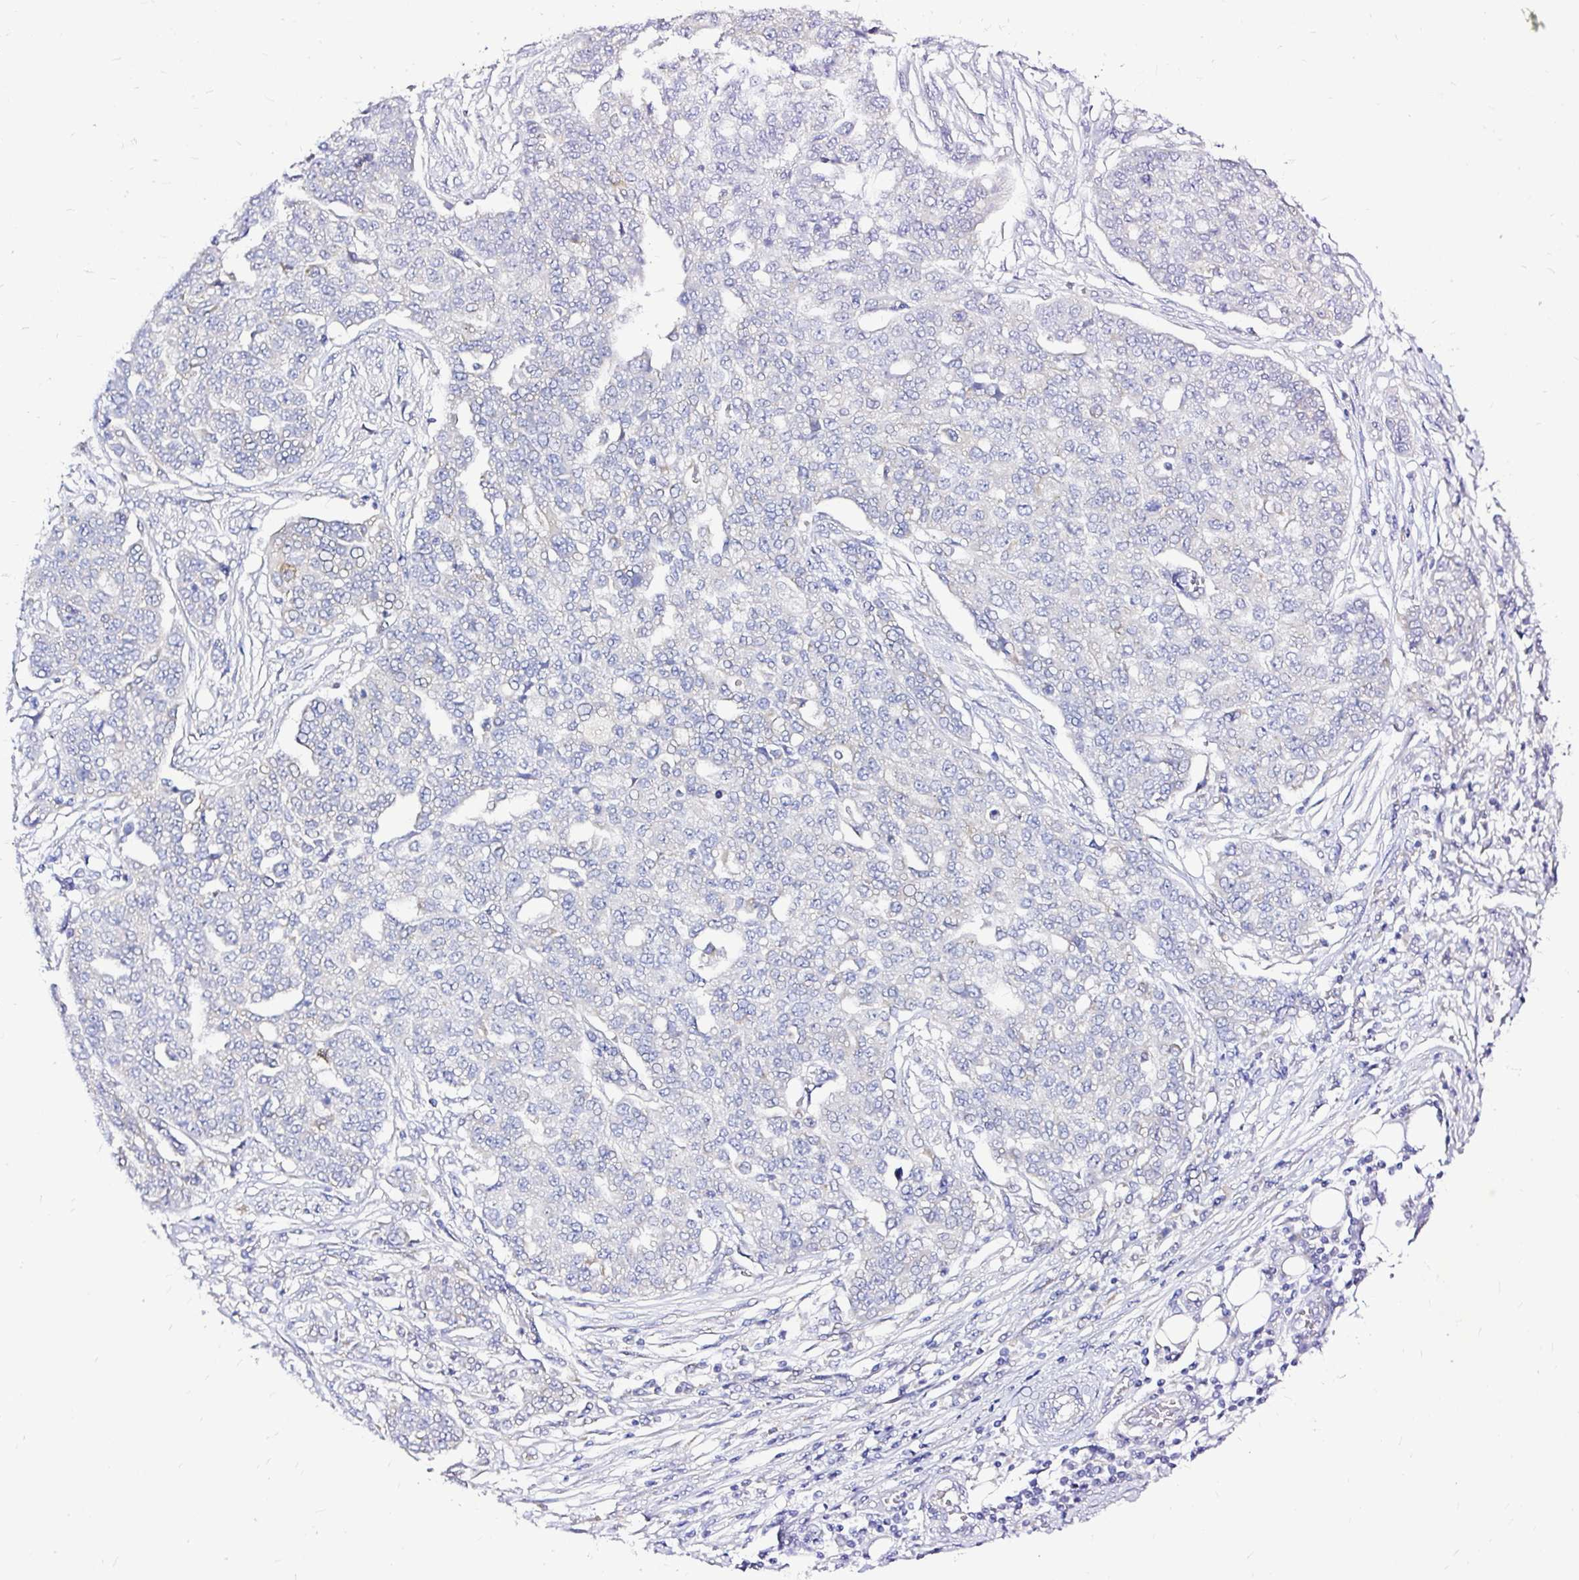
{"staining": {"intensity": "negative", "quantity": "none", "location": "none"}, "tissue": "ovarian cancer", "cell_type": "Tumor cells", "image_type": "cancer", "snomed": [{"axis": "morphology", "description": "Cystadenocarcinoma, serous, NOS"}, {"axis": "topography", "description": "Soft tissue"}, {"axis": "topography", "description": "Ovary"}], "caption": "This is an immunohistochemistry histopathology image of human serous cystadenocarcinoma (ovarian). There is no staining in tumor cells.", "gene": "AMFR", "patient": {"sex": "female", "age": 57}}